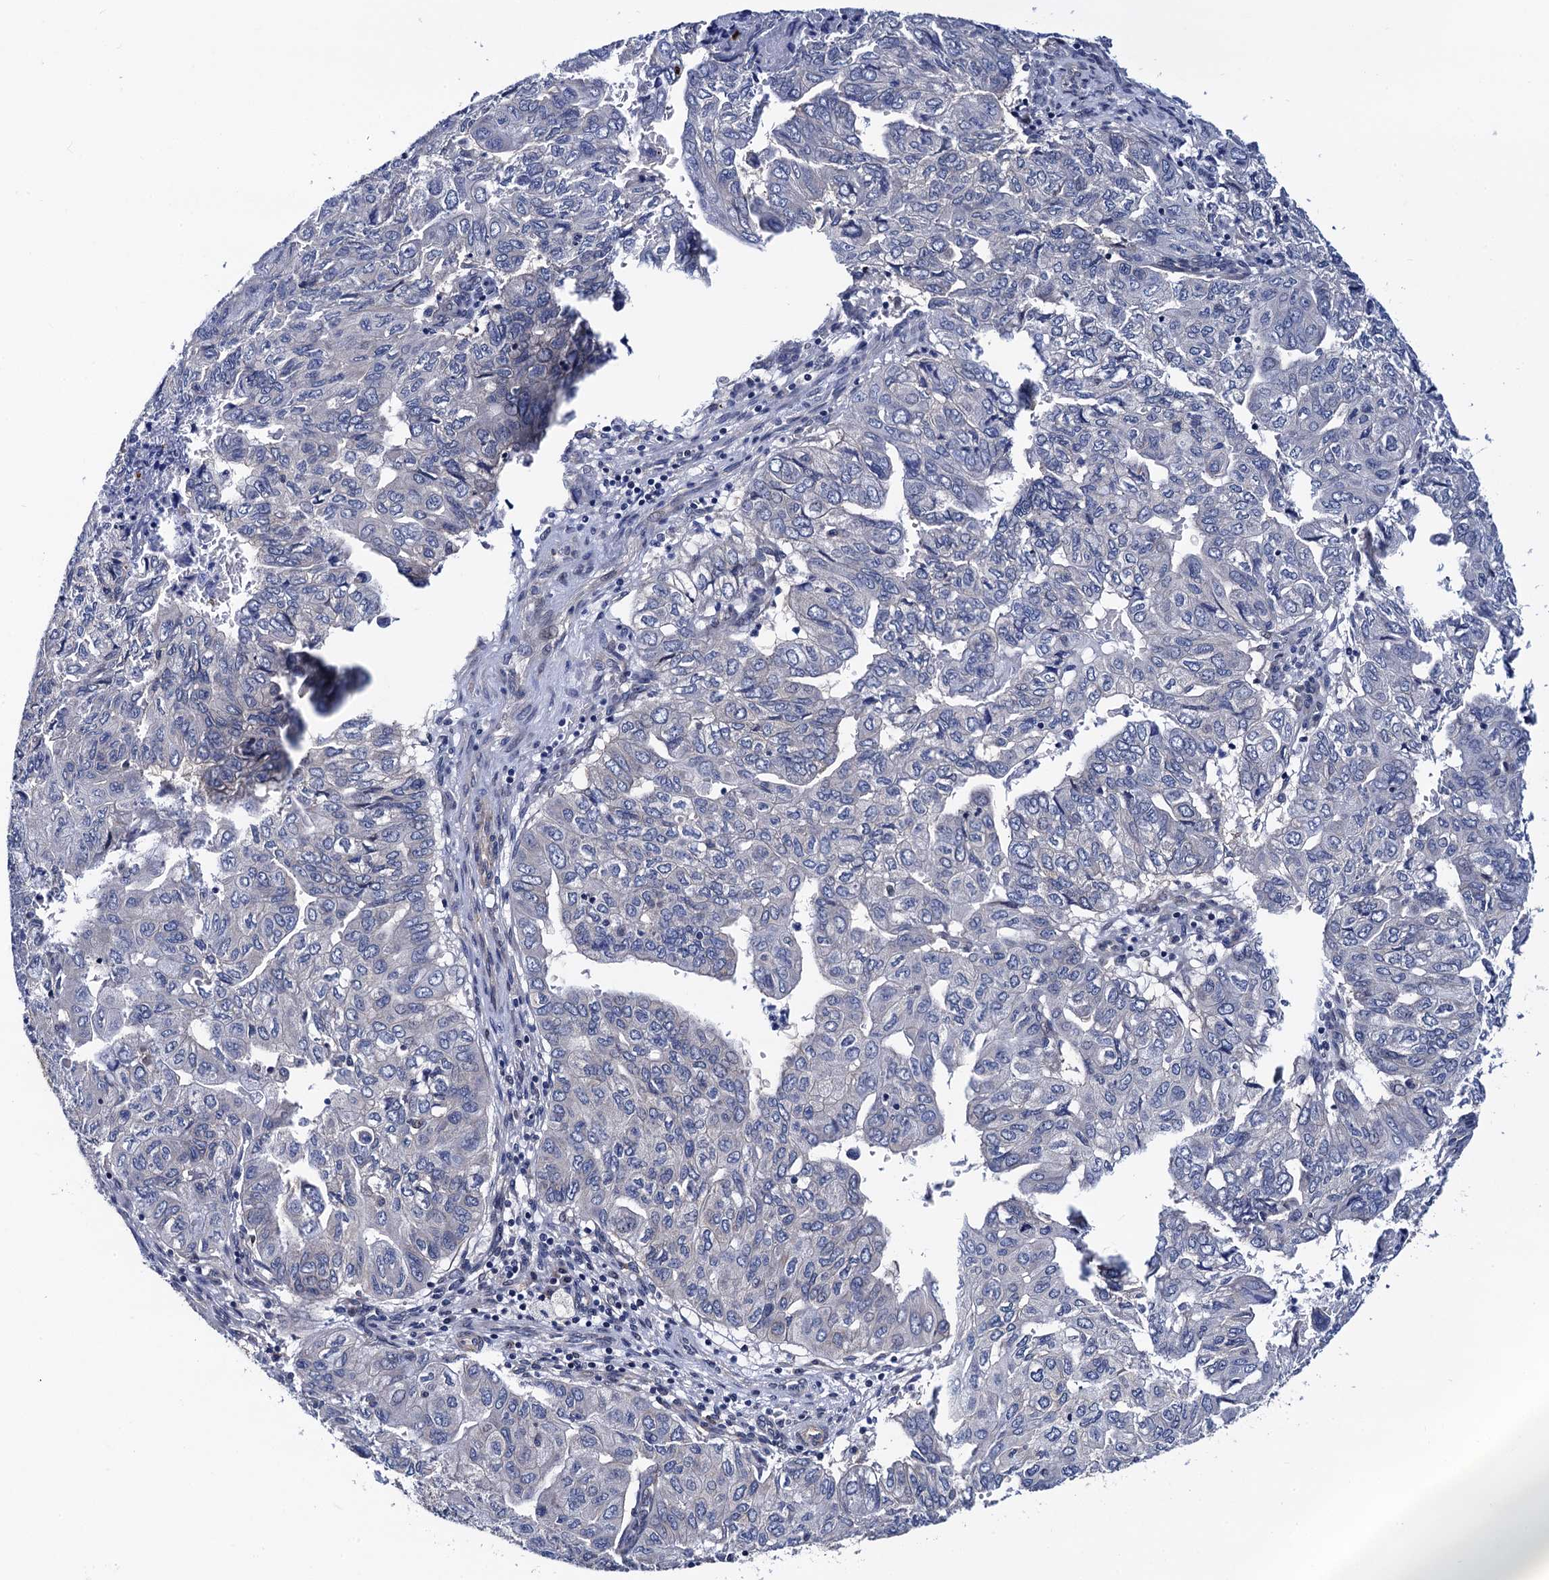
{"staining": {"intensity": "negative", "quantity": "none", "location": "none"}, "tissue": "pancreatic cancer", "cell_type": "Tumor cells", "image_type": "cancer", "snomed": [{"axis": "morphology", "description": "Adenocarcinoma, NOS"}, {"axis": "topography", "description": "Pancreas"}], "caption": "An image of pancreatic adenocarcinoma stained for a protein exhibits no brown staining in tumor cells.", "gene": "ZDHHC18", "patient": {"sex": "male", "age": 51}}